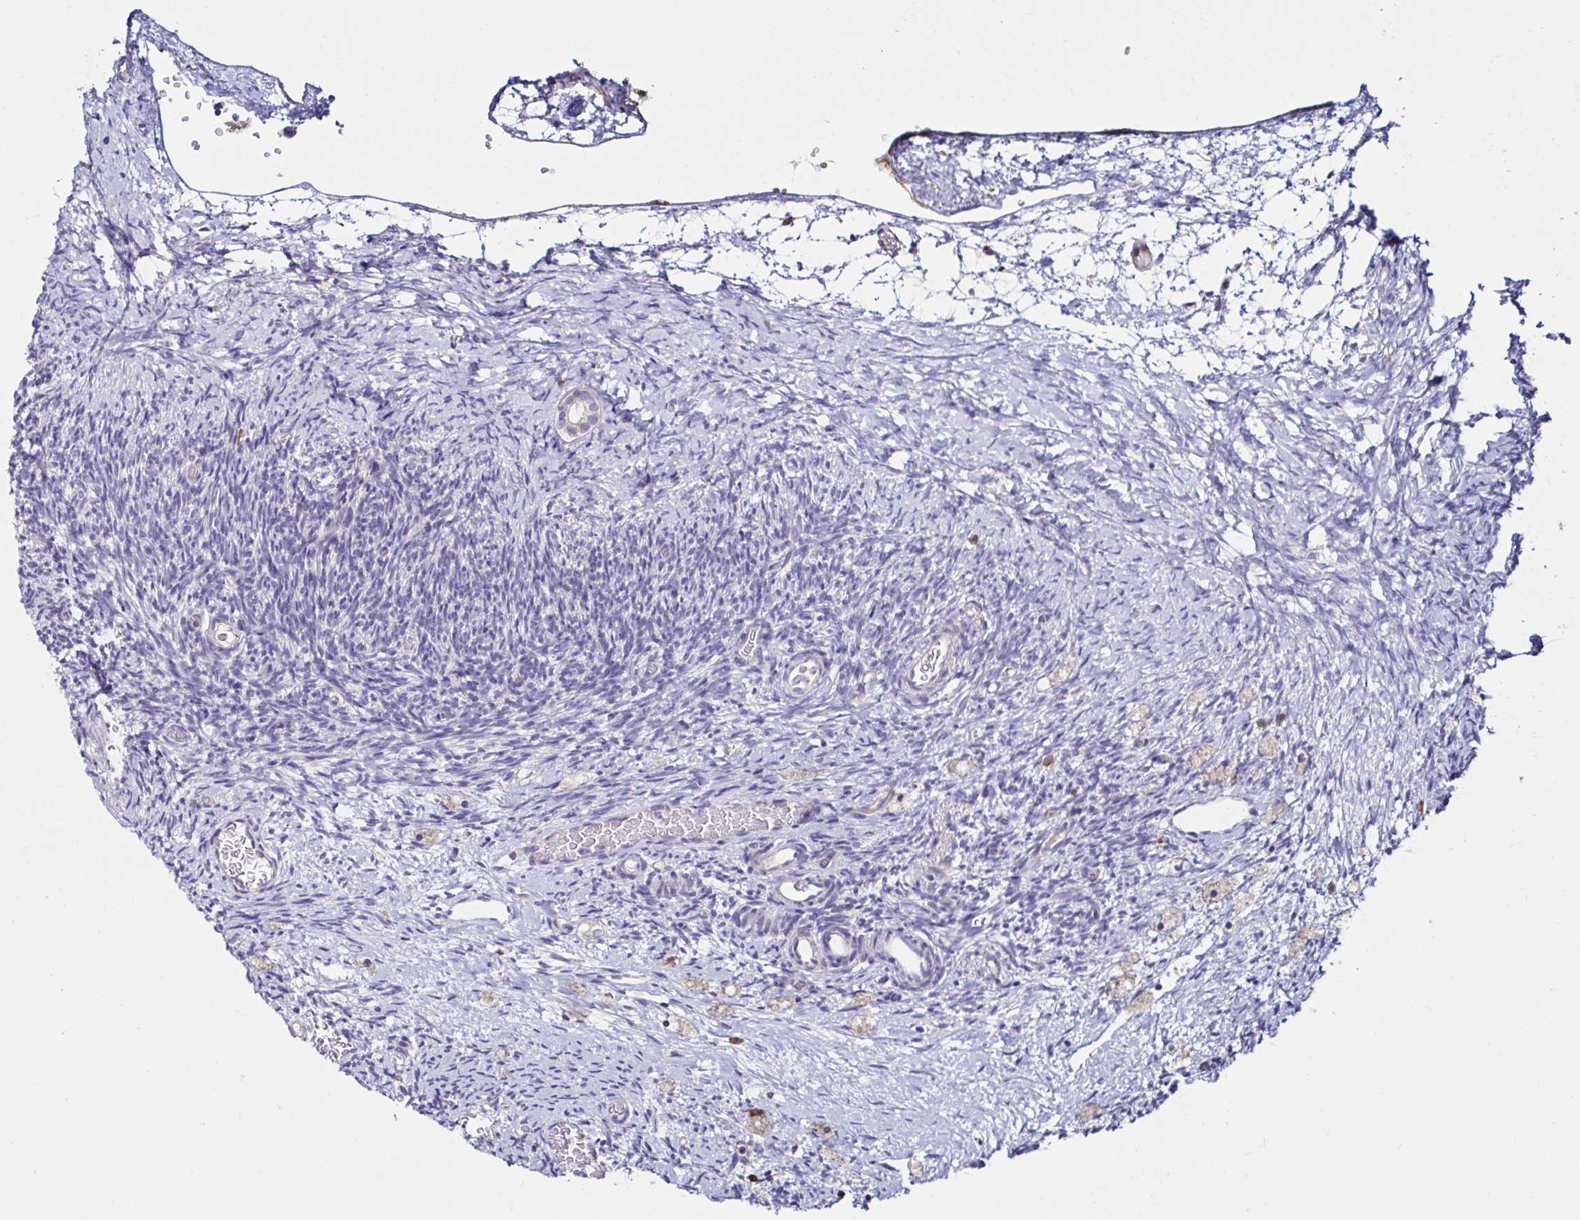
{"staining": {"intensity": "weak", "quantity": ">75%", "location": "cytoplasmic/membranous"}, "tissue": "ovary", "cell_type": "Follicle cells", "image_type": "normal", "snomed": [{"axis": "morphology", "description": "Normal tissue, NOS"}, {"axis": "topography", "description": "Ovary"}], "caption": "Ovary stained for a protein (brown) demonstrates weak cytoplasmic/membranous positive expression in approximately >75% of follicle cells.", "gene": "VSIG2", "patient": {"sex": "female", "age": 39}}